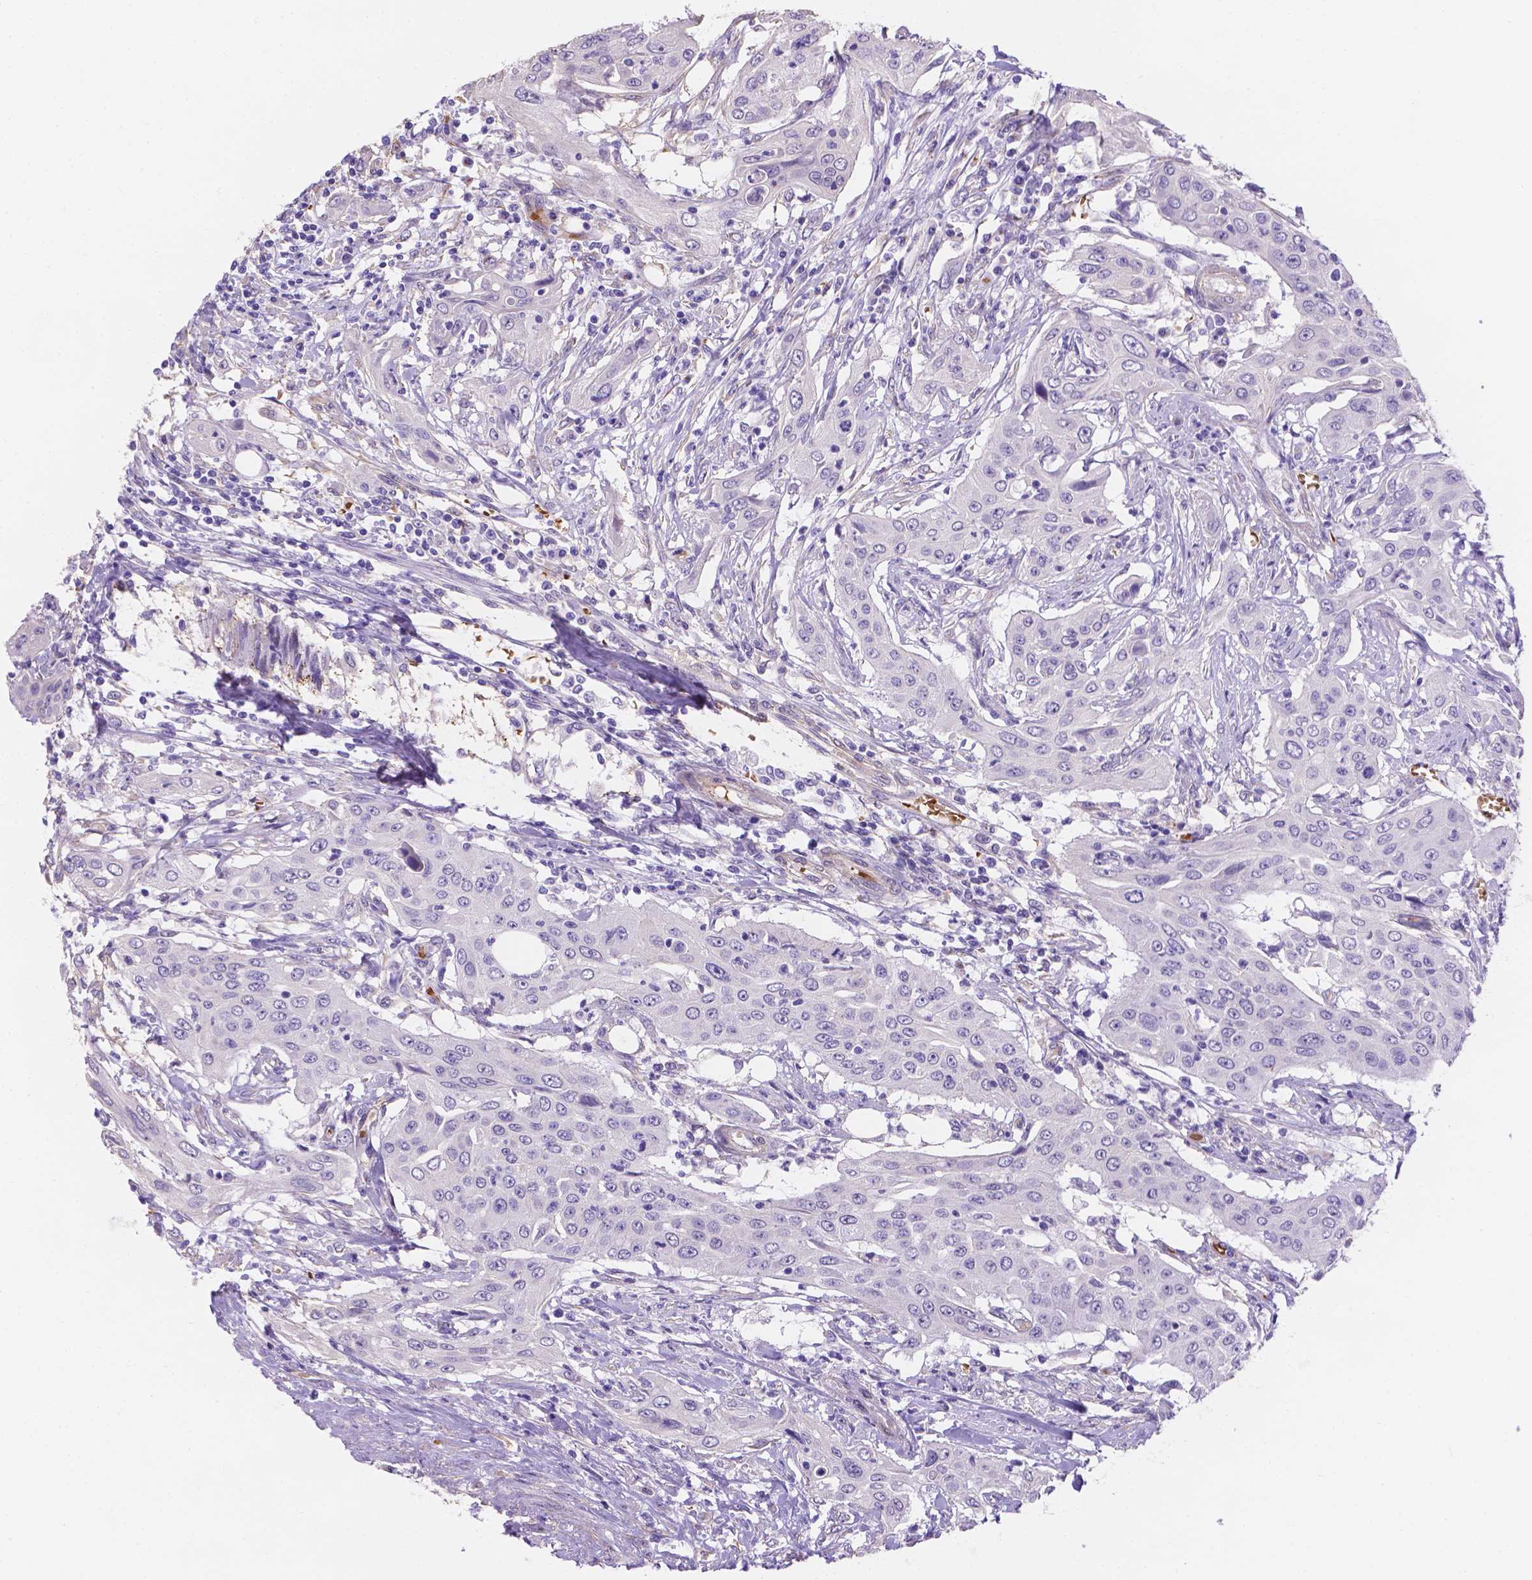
{"staining": {"intensity": "negative", "quantity": "none", "location": "none"}, "tissue": "urothelial cancer", "cell_type": "Tumor cells", "image_type": "cancer", "snomed": [{"axis": "morphology", "description": "Urothelial carcinoma, High grade"}, {"axis": "topography", "description": "Urinary bladder"}], "caption": "IHC photomicrograph of high-grade urothelial carcinoma stained for a protein (brown), which shows no staining in tumor cells. Brightfield microscopy of immunohistochemistry (IHC) stained with DAB (3,3'-diaminobenzidine) (brown) and hematoxylin (blue), captured at high magnification.", "gene": "SLC40A1", "patient": {"sex": "male", "age": 82}}